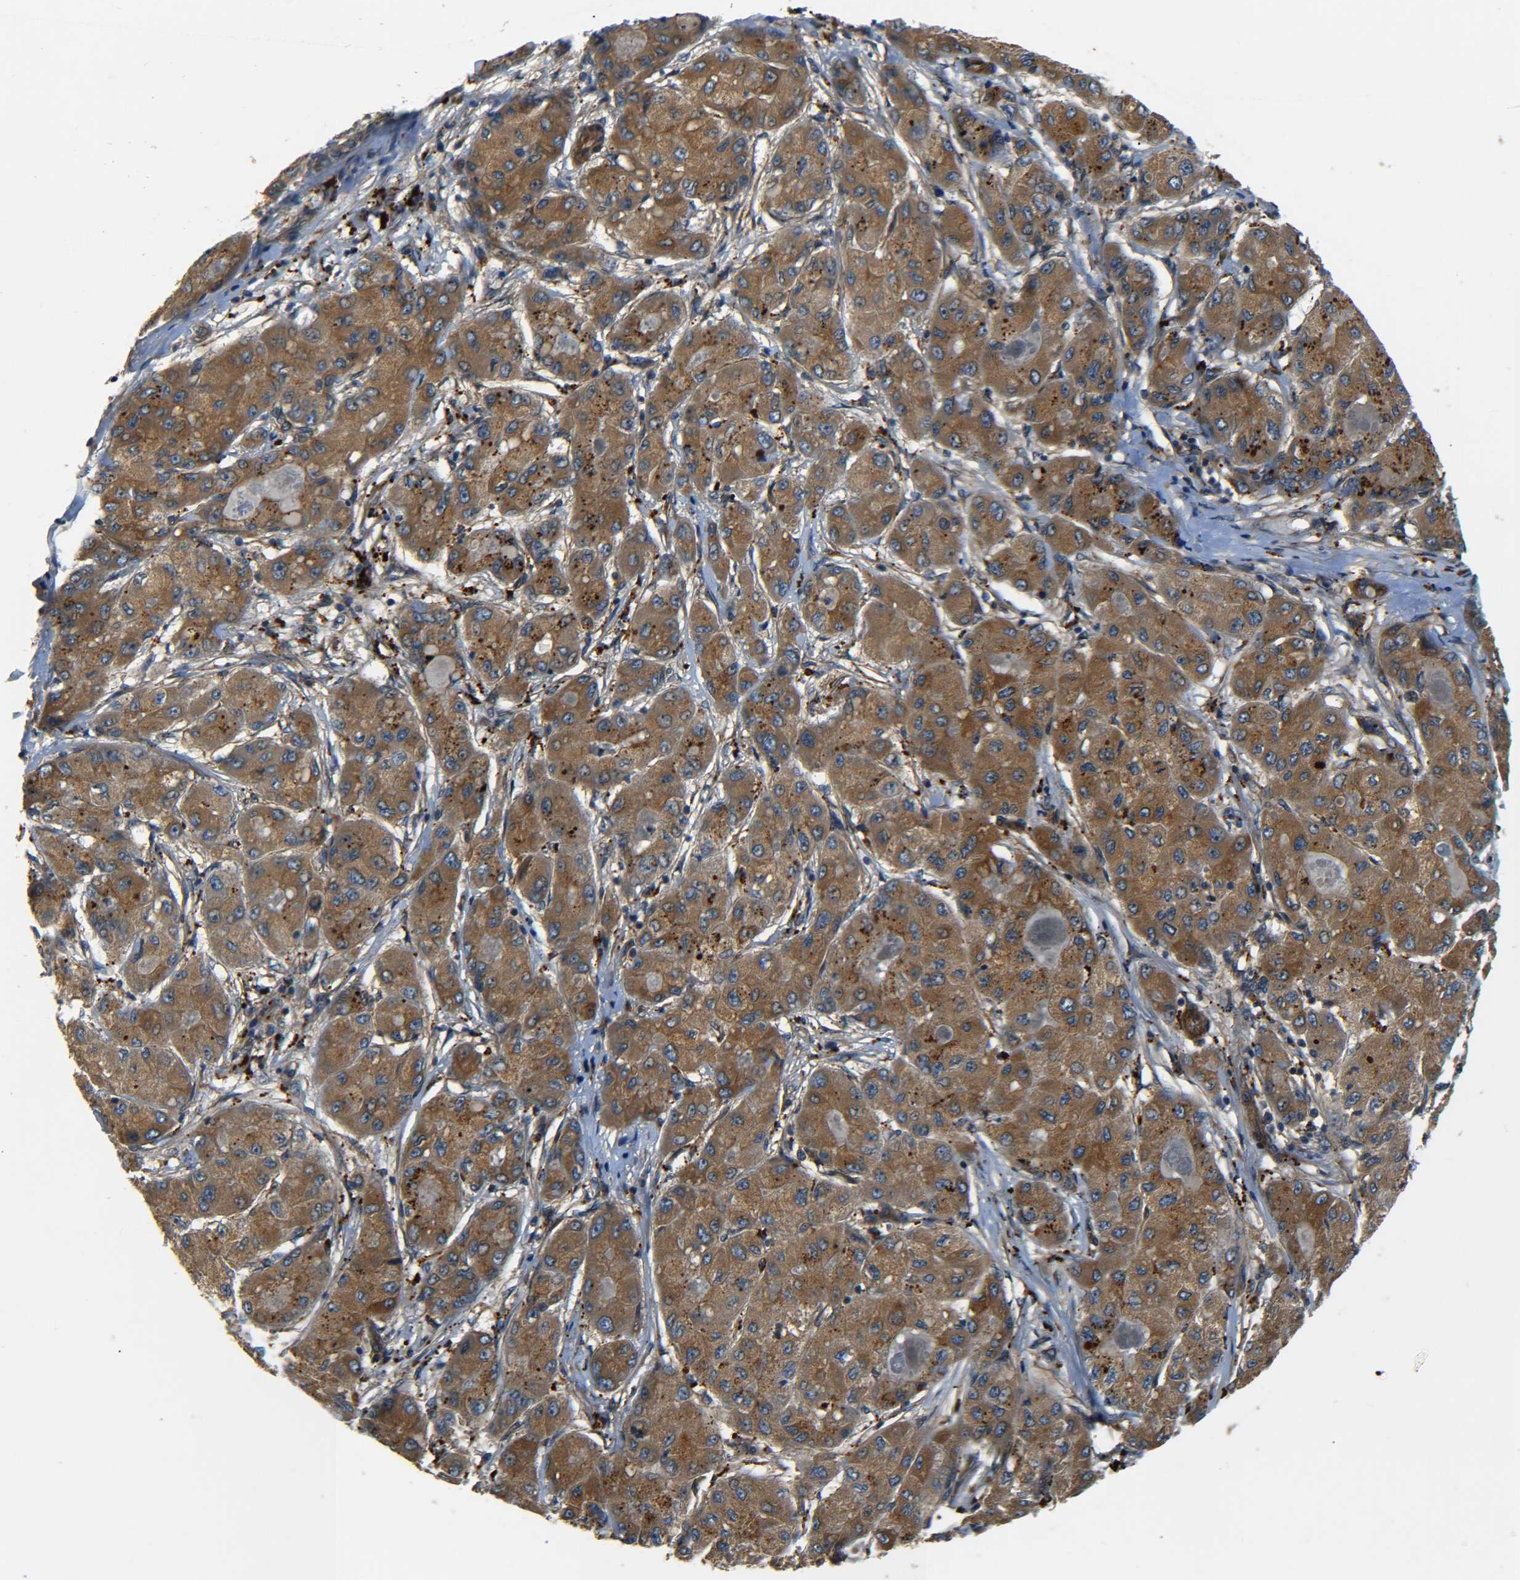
{"staining": {"intensity": "moderate", "quantity": ">75%", "location": "cytoplasmic/membranous"}, "tissue": "liver cancer", "cell_type": "Tumor cells", "image_type": "cancer", "snomed": [{"axis": "morphology", "description": "Carcinoma, Hepatocellular, NOS"}, {"axis": "topography", "description": "Liver"}], "caption": "Approximately >75% of tumor cells in hepatocellular carcinoma (liver) show moderate cytoplasmic/membranous protein positivity as visualized by brown immunohistochemical staining.", "gene": "LRCH3", "patient": {"sex": "male", "age": 80}}